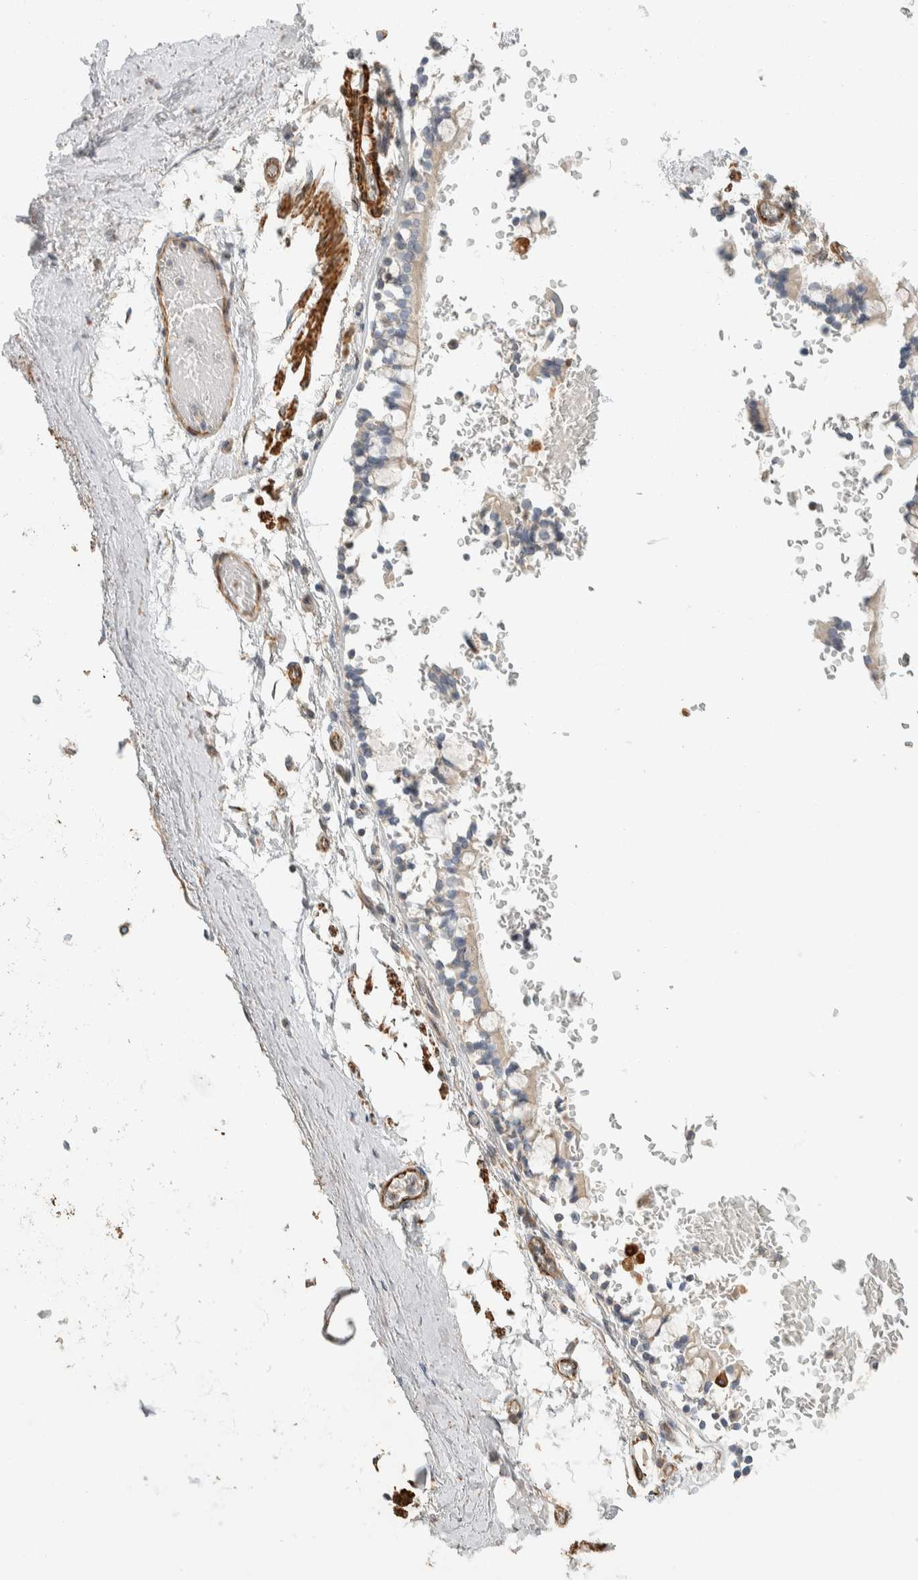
{"staining": {"intensity": "negative", "quantity": "none", "location": "none"}, "tissue": "adipose tissue", "cell_type": "Adipocytes", "image_type": "normal", "snomed": [{"axis": "morphology", "description": "Normal tissue, NOS"}, {"axis": "topography", "description": "Cartilage tissue"}, {"axis": "topography", "description": "Lung"}], "caption": "IHC of benign human adipose tissue reveals no staining in adipocytes. Brightfield microscopy of immunohistochemistry (IHC) stained with DAB (3,3'-diaminobenzidine) (brown) and hematoxylin (blue), captured at high magnification.", "gene": "CDR2", "patient": {"sex": "female", "age": 77}}